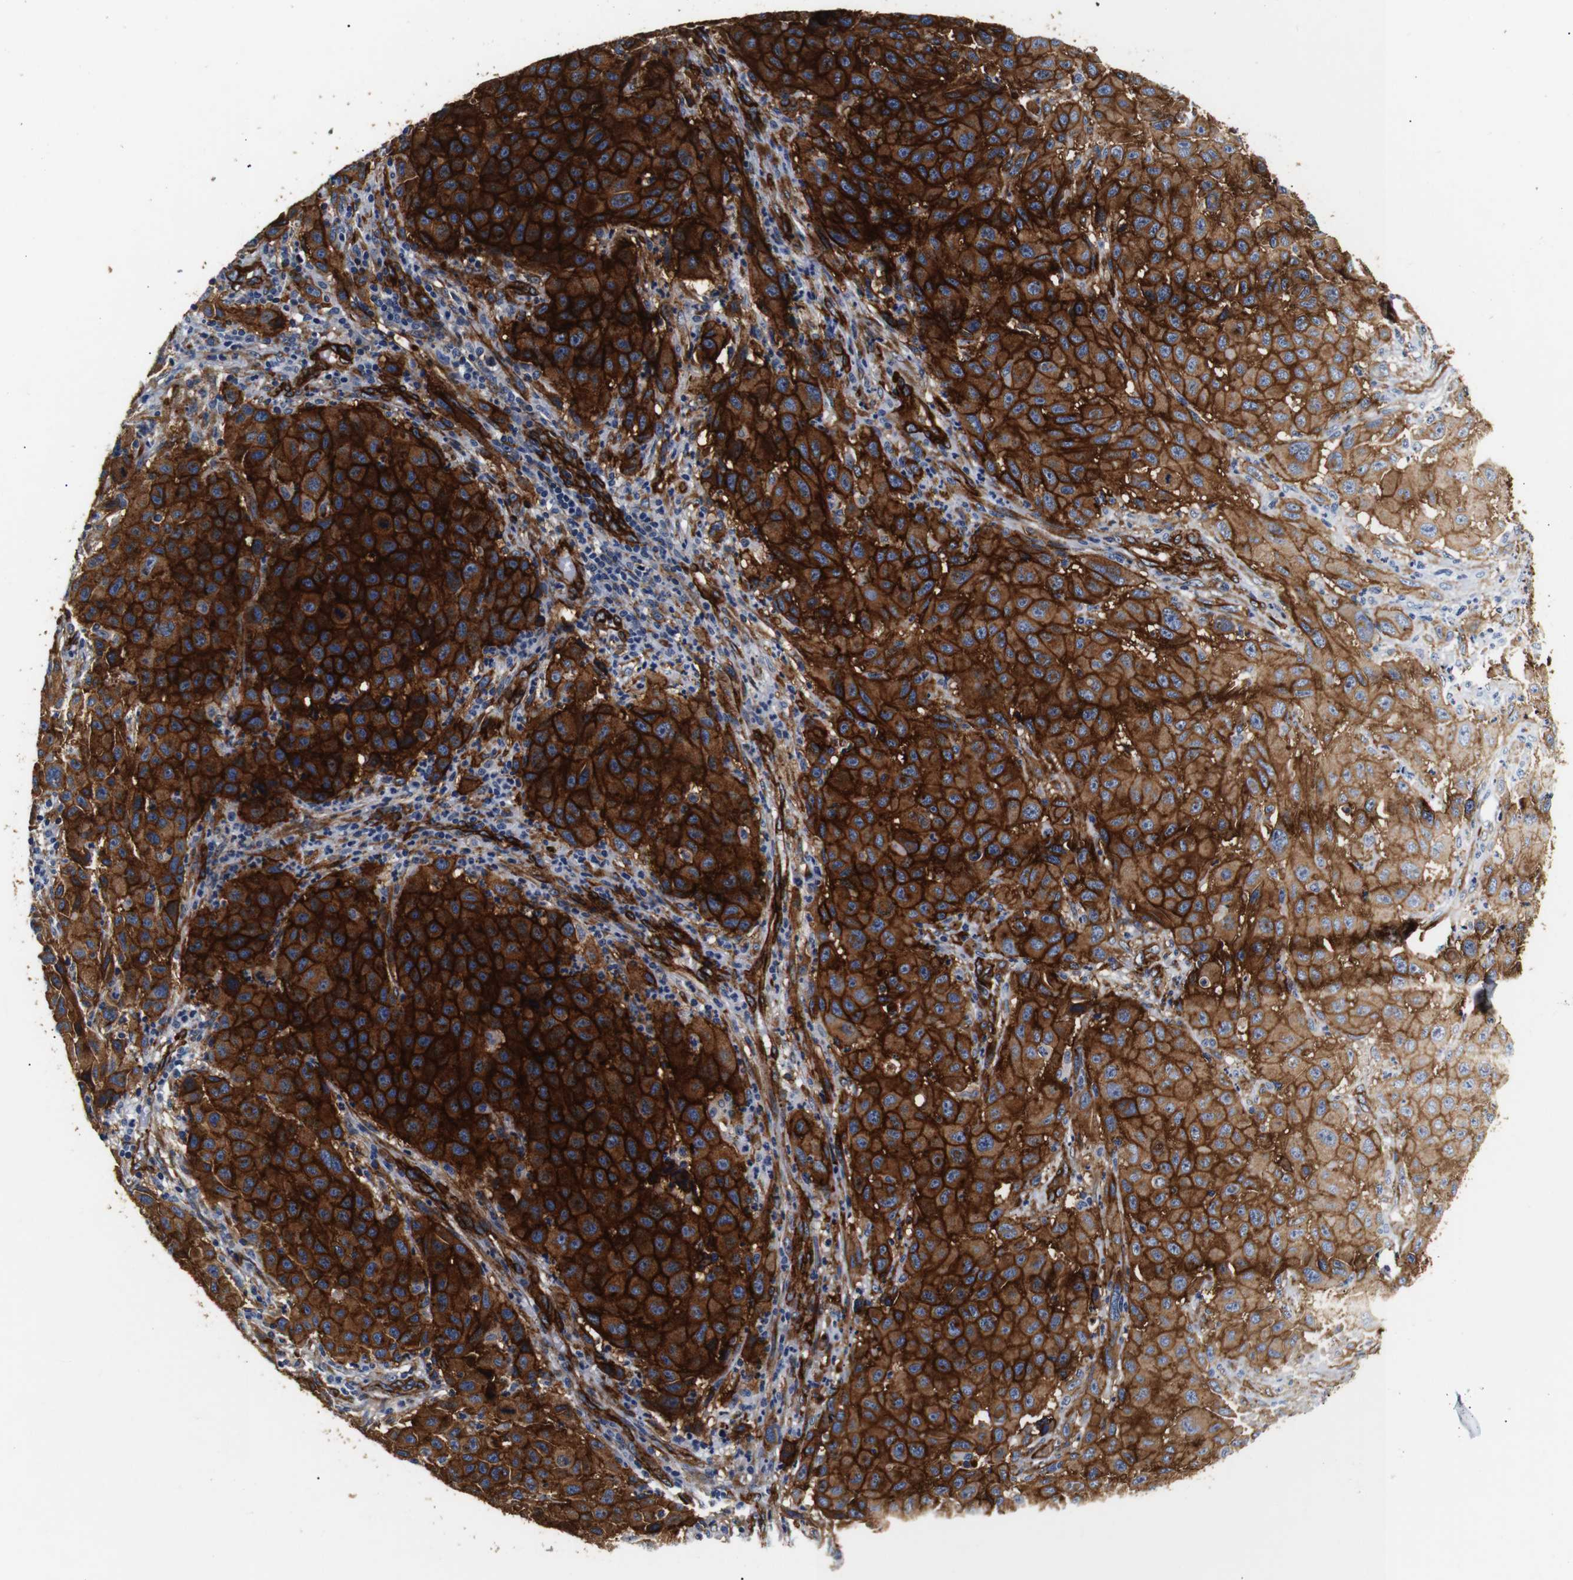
{"staining": {"intensity": "strong", "quantity": ">75%", "location": "cytoplasmic/membranous"}, "tissue": "melanoma", "cell_type": "Tumor cells", "image_type": "cancer", "snomed": [{"axis": "morphology", "description": "Malignant melanoma, Metastatic site"}, {"axis": "topography", "description": "Lymph node"}], "caption": "This is an image of immunohistochemistry staining of malignant melanoma (metastatic site), which shows strong positivity in the cytoplasmic/membranous of tumor cells.", "gene": "CAV2", "patient": {"sex": "male", "age": 61}}